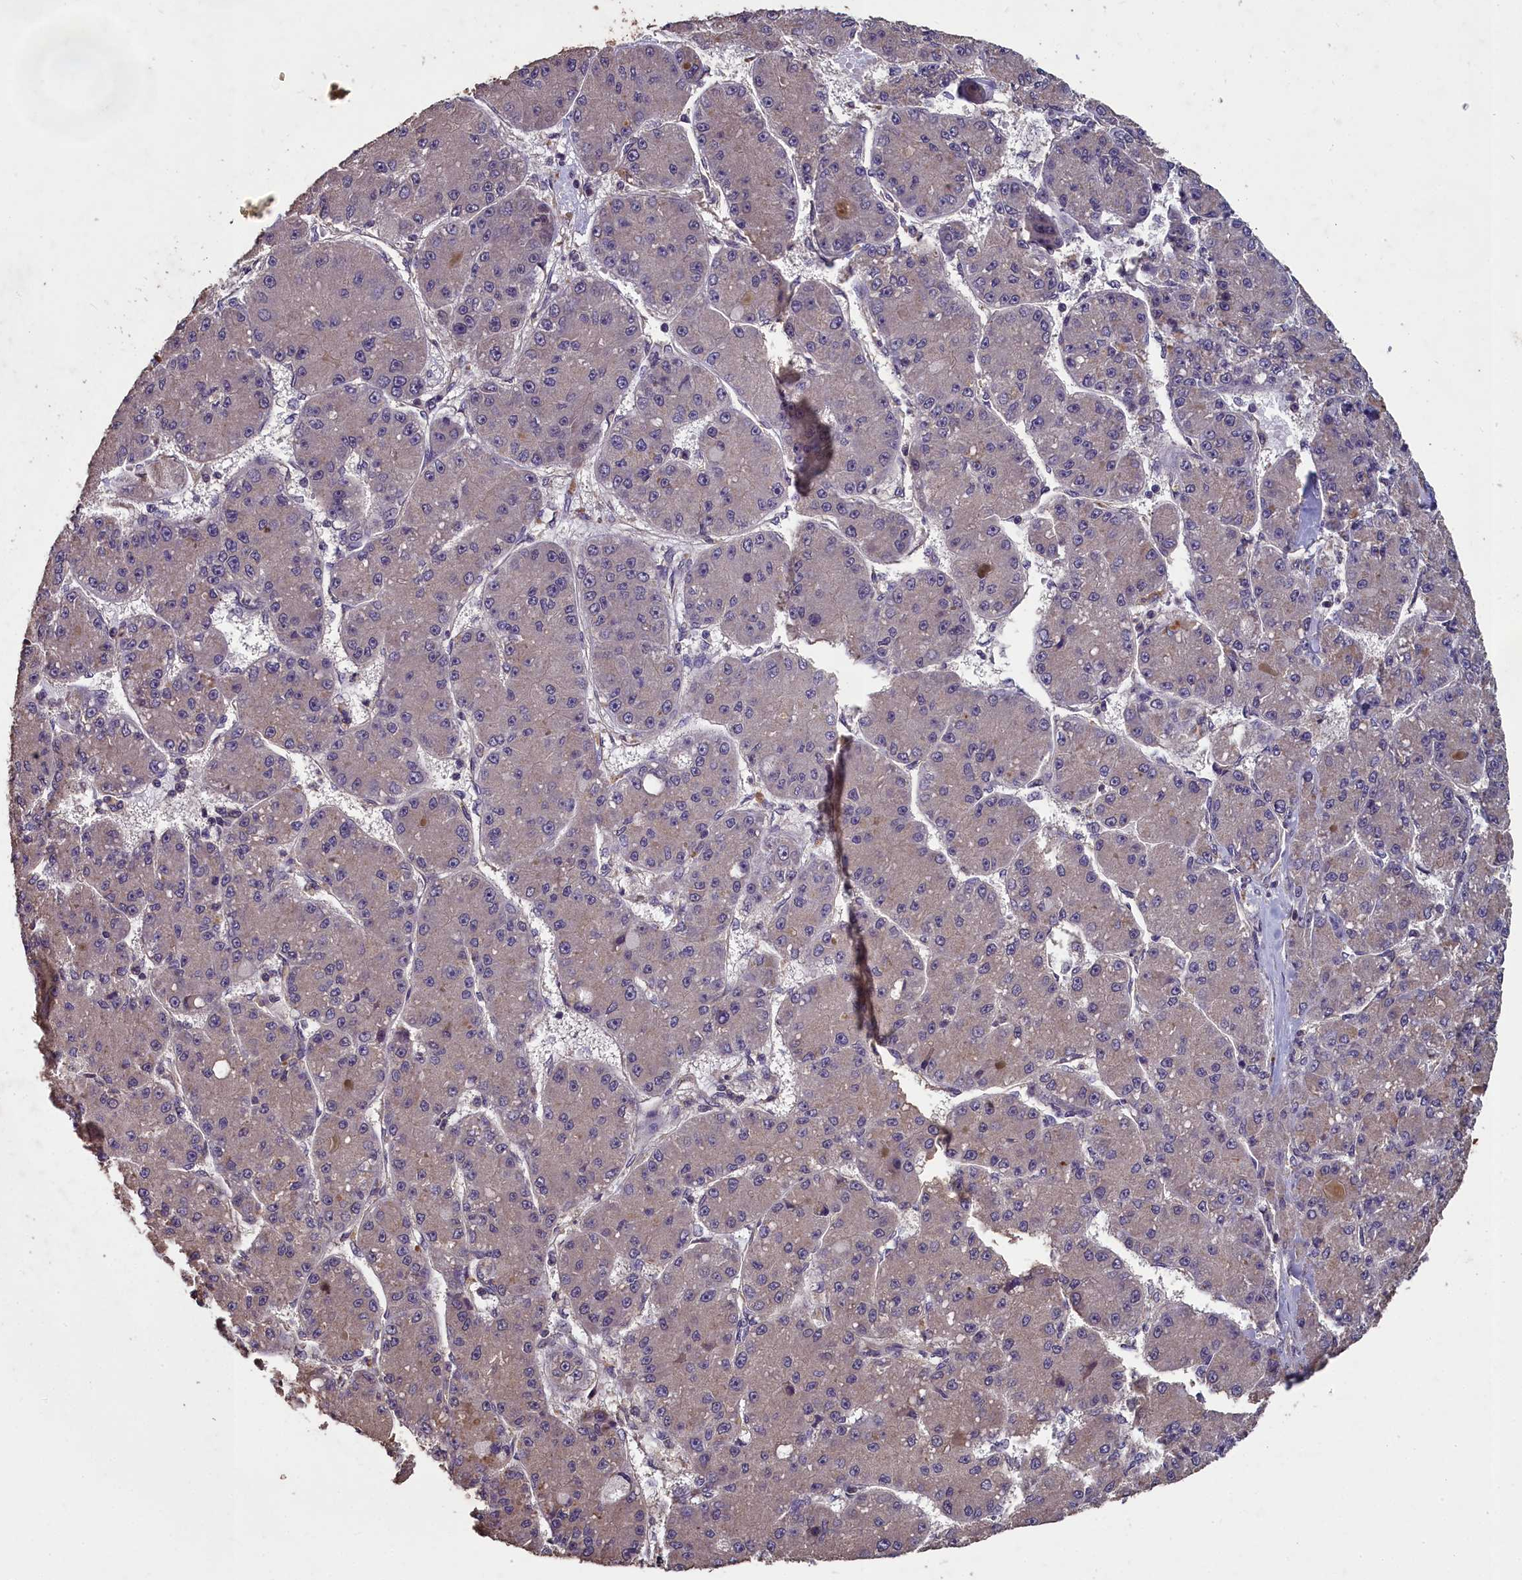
{"staining": {"intensity": "weak", "quantity": "<25%", "location": "cytoplasmic/membranous"}, "tissue": "liver cancer", "cell_type": "Tumor cells", "image_type": "cancer", "snomed": [{"axis": "morphology", "description": "Carcinoma, Hepatocellular, NOS"}, {"axis": "topography", "description": "Liver"}], "caption": "Tumor cells are negative for protein expression in human liver hepatocellular carcinoma.", "gene": "CHD9", "patient": {"sex": "male", "age": 67}}